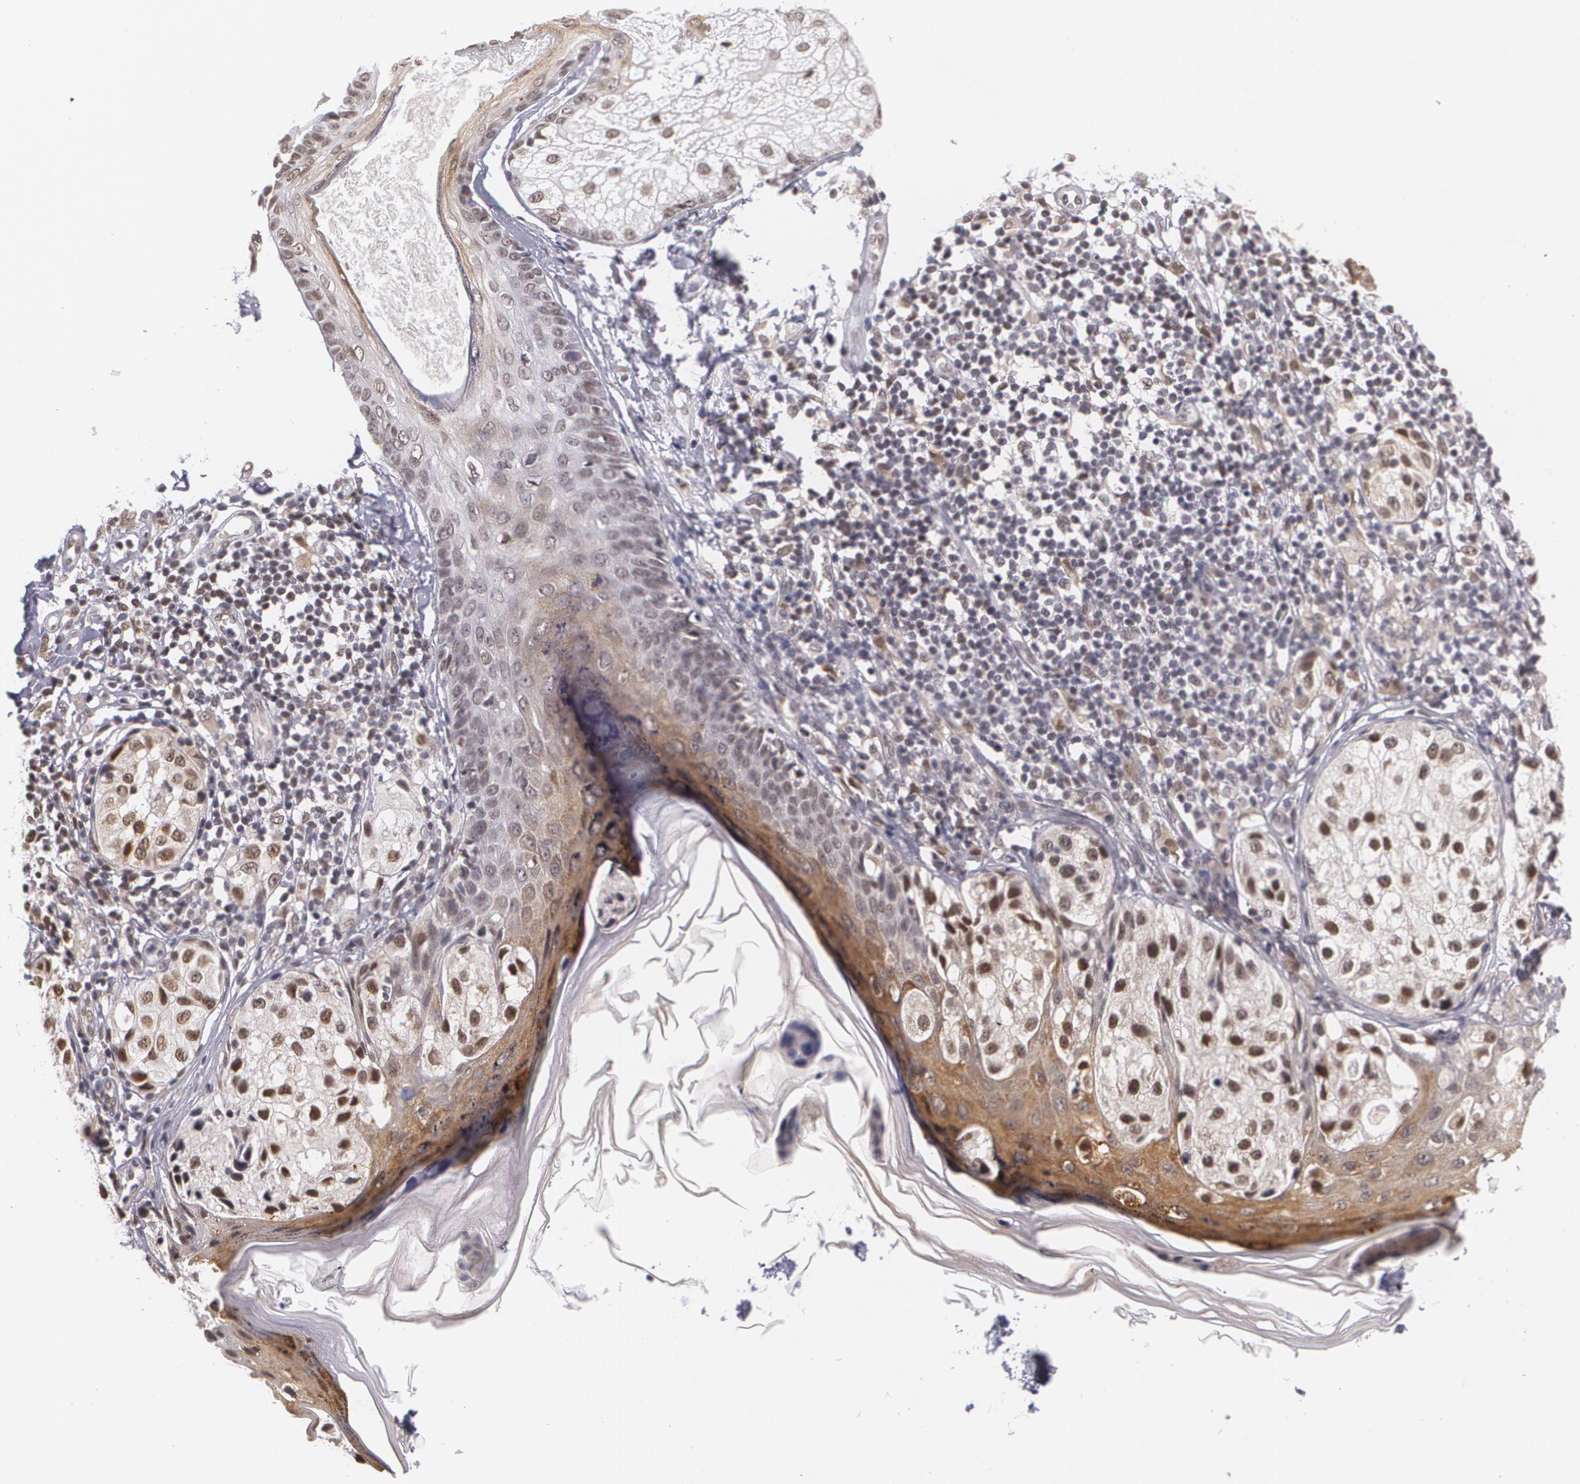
{"staining": {"intensity": "moderate", "quantity": ">75%", "location": "nuclear"}, "tissue": "melanoma", "cell_type": "Tumor cells", "image_type": "cancer", "snomed": [{"axis": "morphology", "description": "Malignant melanoma, NOS"}, {"axis": "topography", "description": "Skin"}], "caption": "A histopathology image of human melanoma stained for a protein exhibits moderate nuclear brown staining in tumor cells.", "gene": "ALX1", "patient": {"sex": "male", "age": 23}}